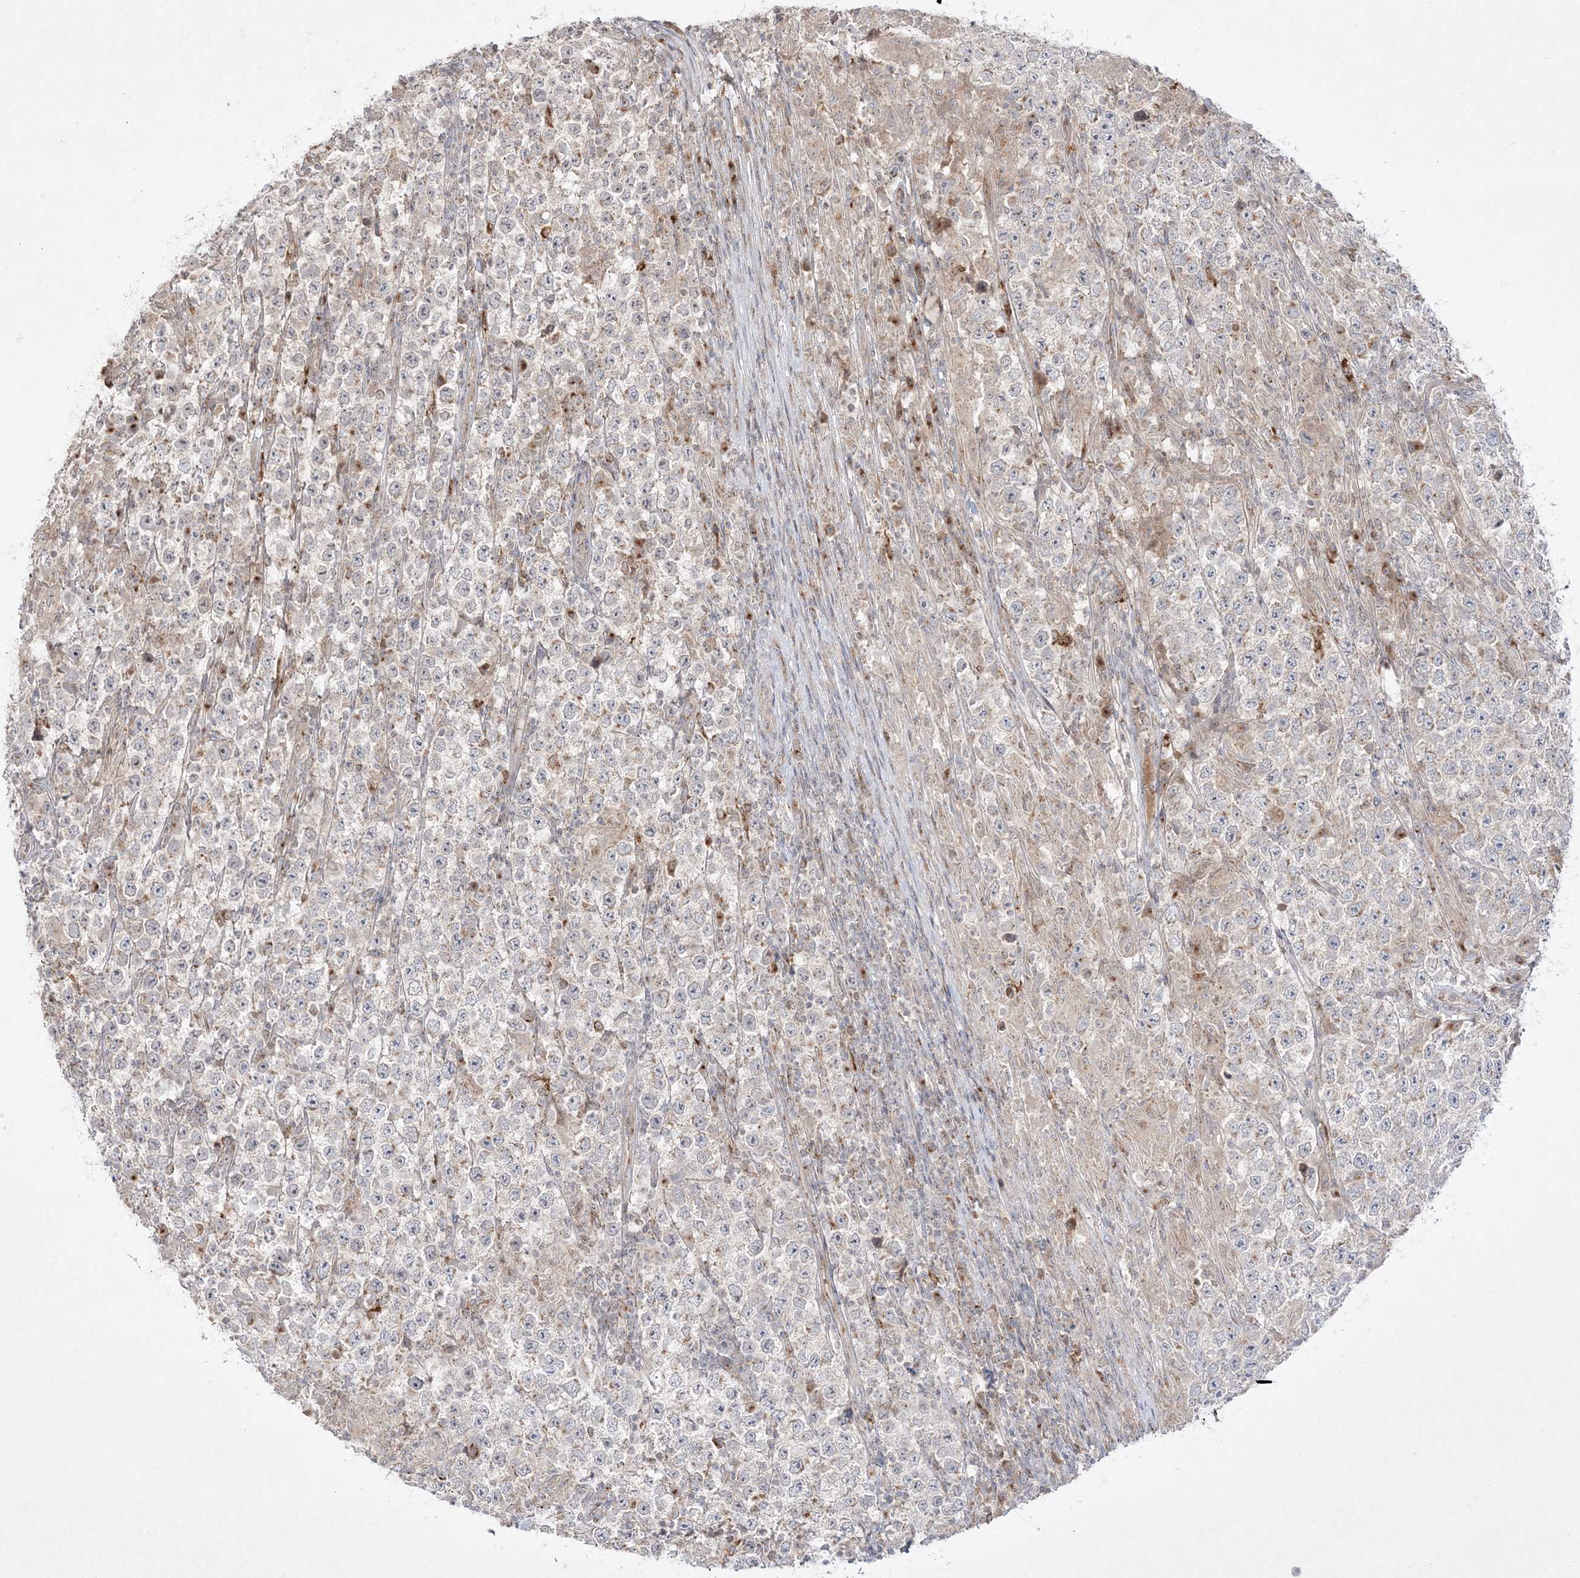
{"staining": {"intensity": "weak", "quantity": "<25%", "location": "cytoplasmic/membranous"}, "tissue": "testis cancer", "cell_type": "Tumor cells", "image_type": "cancer", "snomed": [{"axis": "morphology", "description": "Normal tissue, NOS"}, {"axis": "morphology", "description": "Urothelial carcinoma, High grade"}, {"axis": "morphology", "description": "Seminoma, NOS"}, {"axis": "morphology", "description": "Carcinoma, Embryonal, NOS"}, {"axis": "topography", "description": "Urinary bladder"}, {"axis": "topography", "description": "Testis"}], "caption": "Immunohistochemical staining of urothelial carcinoma (high-grade) (testis) demonstrates no significant expression in tumor cells.", "gene": "CLNK", "patient": {"sex": "male", "age": 41}}